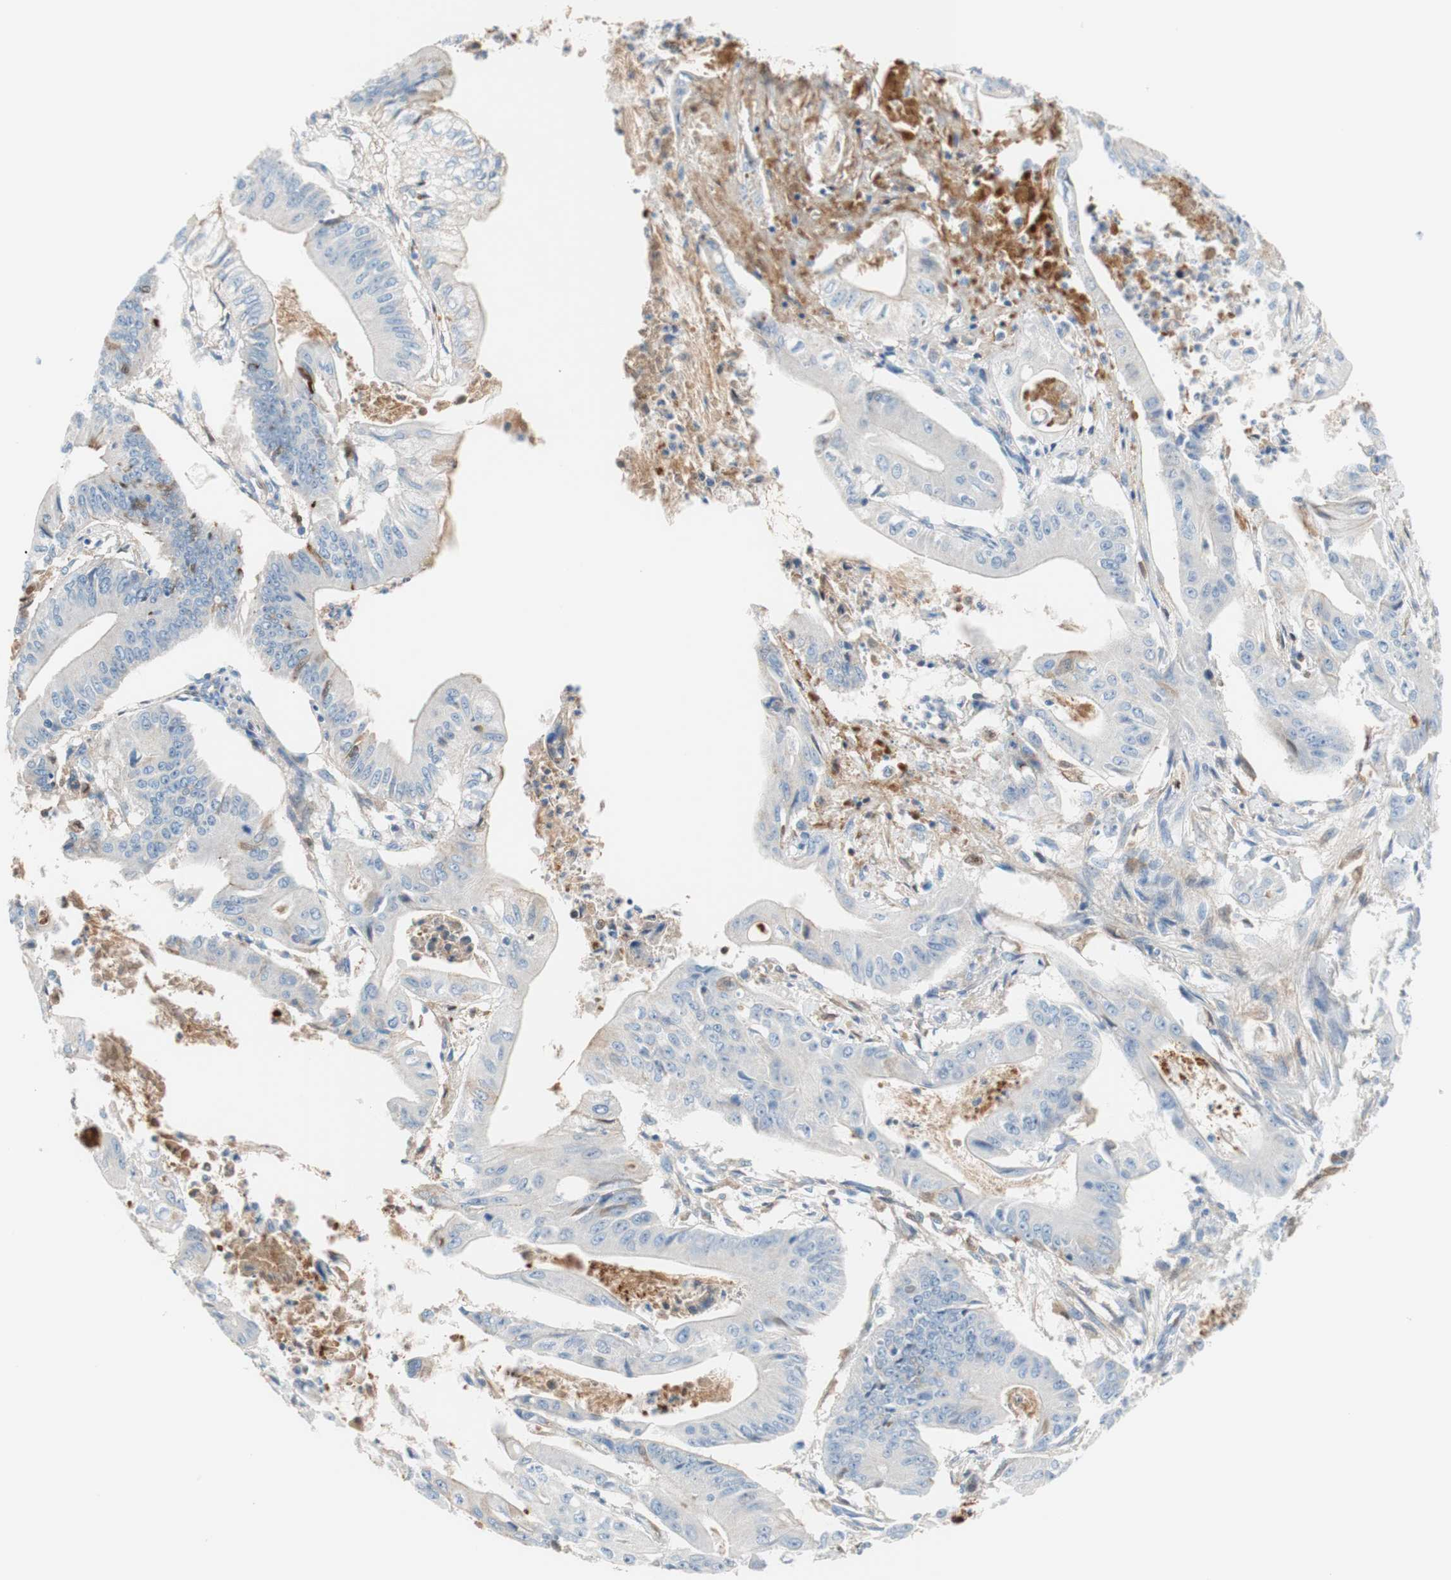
{"staining": {"intensity": "negative", "quantity": "none", "location": "none"}, "tissue": "pancreatic cancer", "cell_type": "Tumor cells", "image_type": "cancer", "snomed": [{"axis": "morphology", "description": "Normal tissue, NOS"}, {"axis": "topography", "description": "Lymph node"}], "caption": "Immunohistochemical staining of human pancreatic cancer demonstrates no significant staining in tumor cells. (Immunohistochemistry, brightfield microscopy, high magnification).", "gene": "RBP4", "patient": {"sex": "male", "age": 62}}